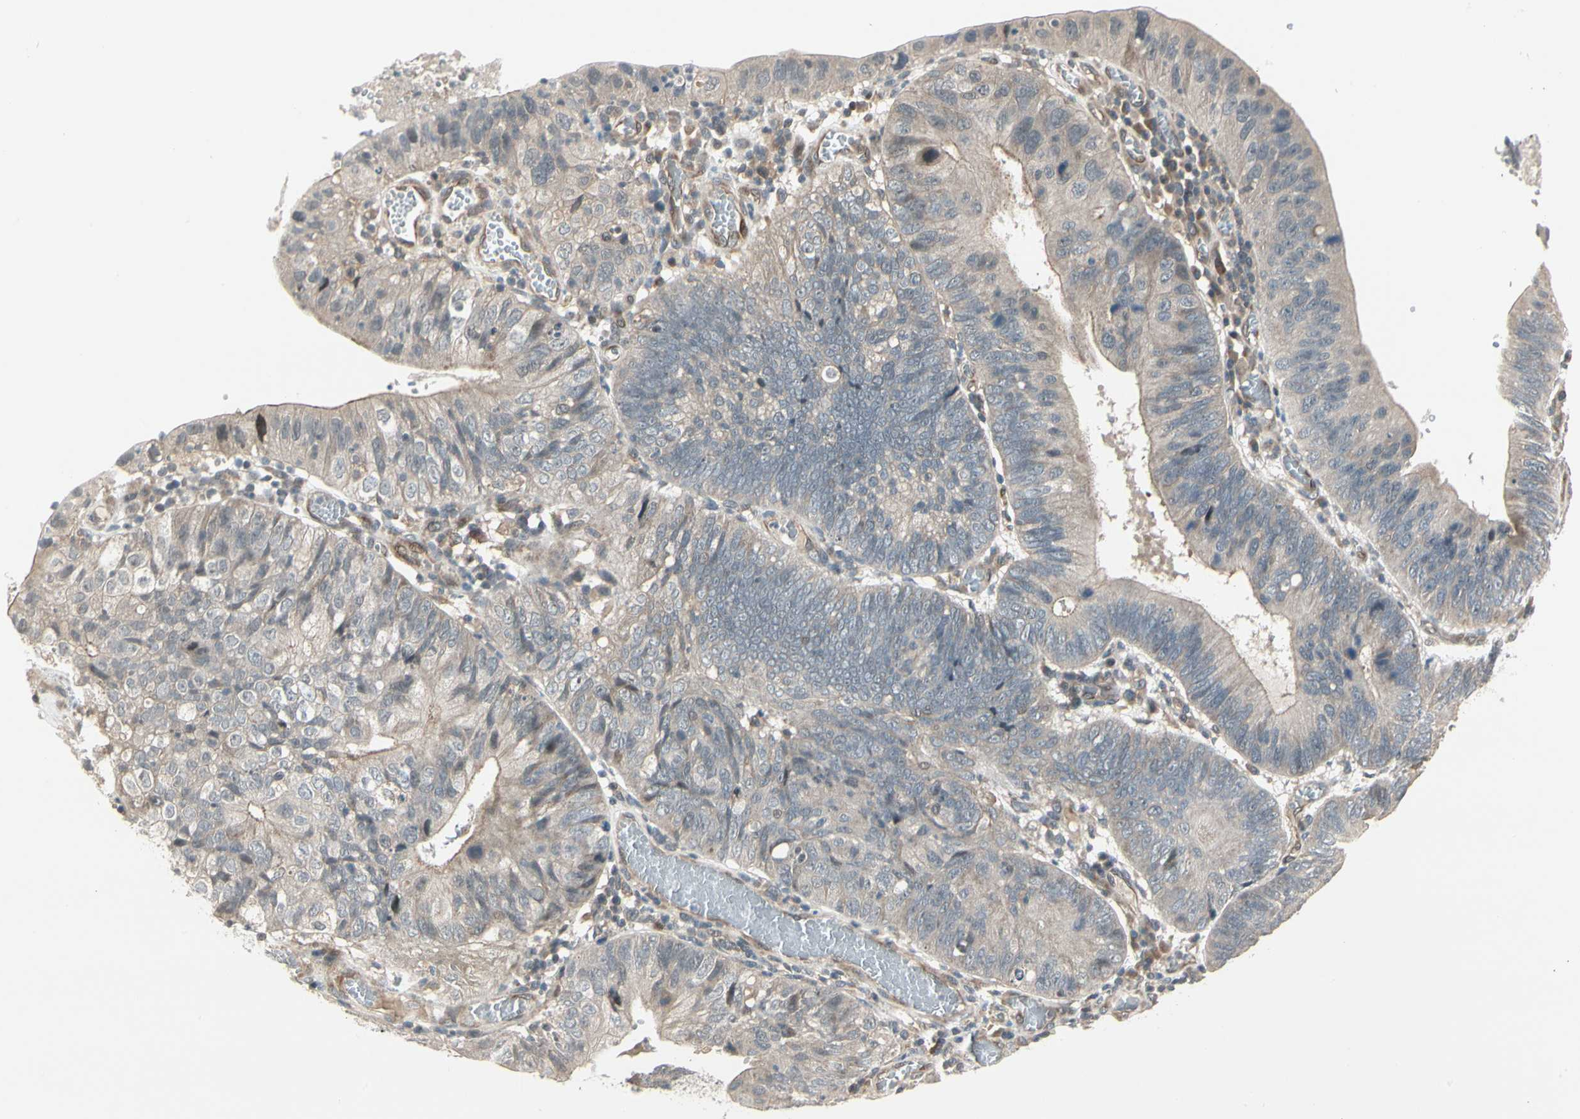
{"staining": {"intensity": "weak", "quantity": "25%-75%", "location": "cytoplasmic/membranous"}, "tissue": "stomach cancer", "cell_type": "Tumor cells", "image_type": "cancer", "snomed": [{"axis": "morphology", "description": "Adenocarcinoma, NOS"}, {"axis": "topography", "description": "Stomach"}], "caption": "Stomach adenocarcinoma stained with a brown dye exhibits weak cytoplasmic/membranous positive staining in approximately 25%-75% of tumor cells.", "gene": "SVBP", "patient": {"sex": "male", "age": 59}}